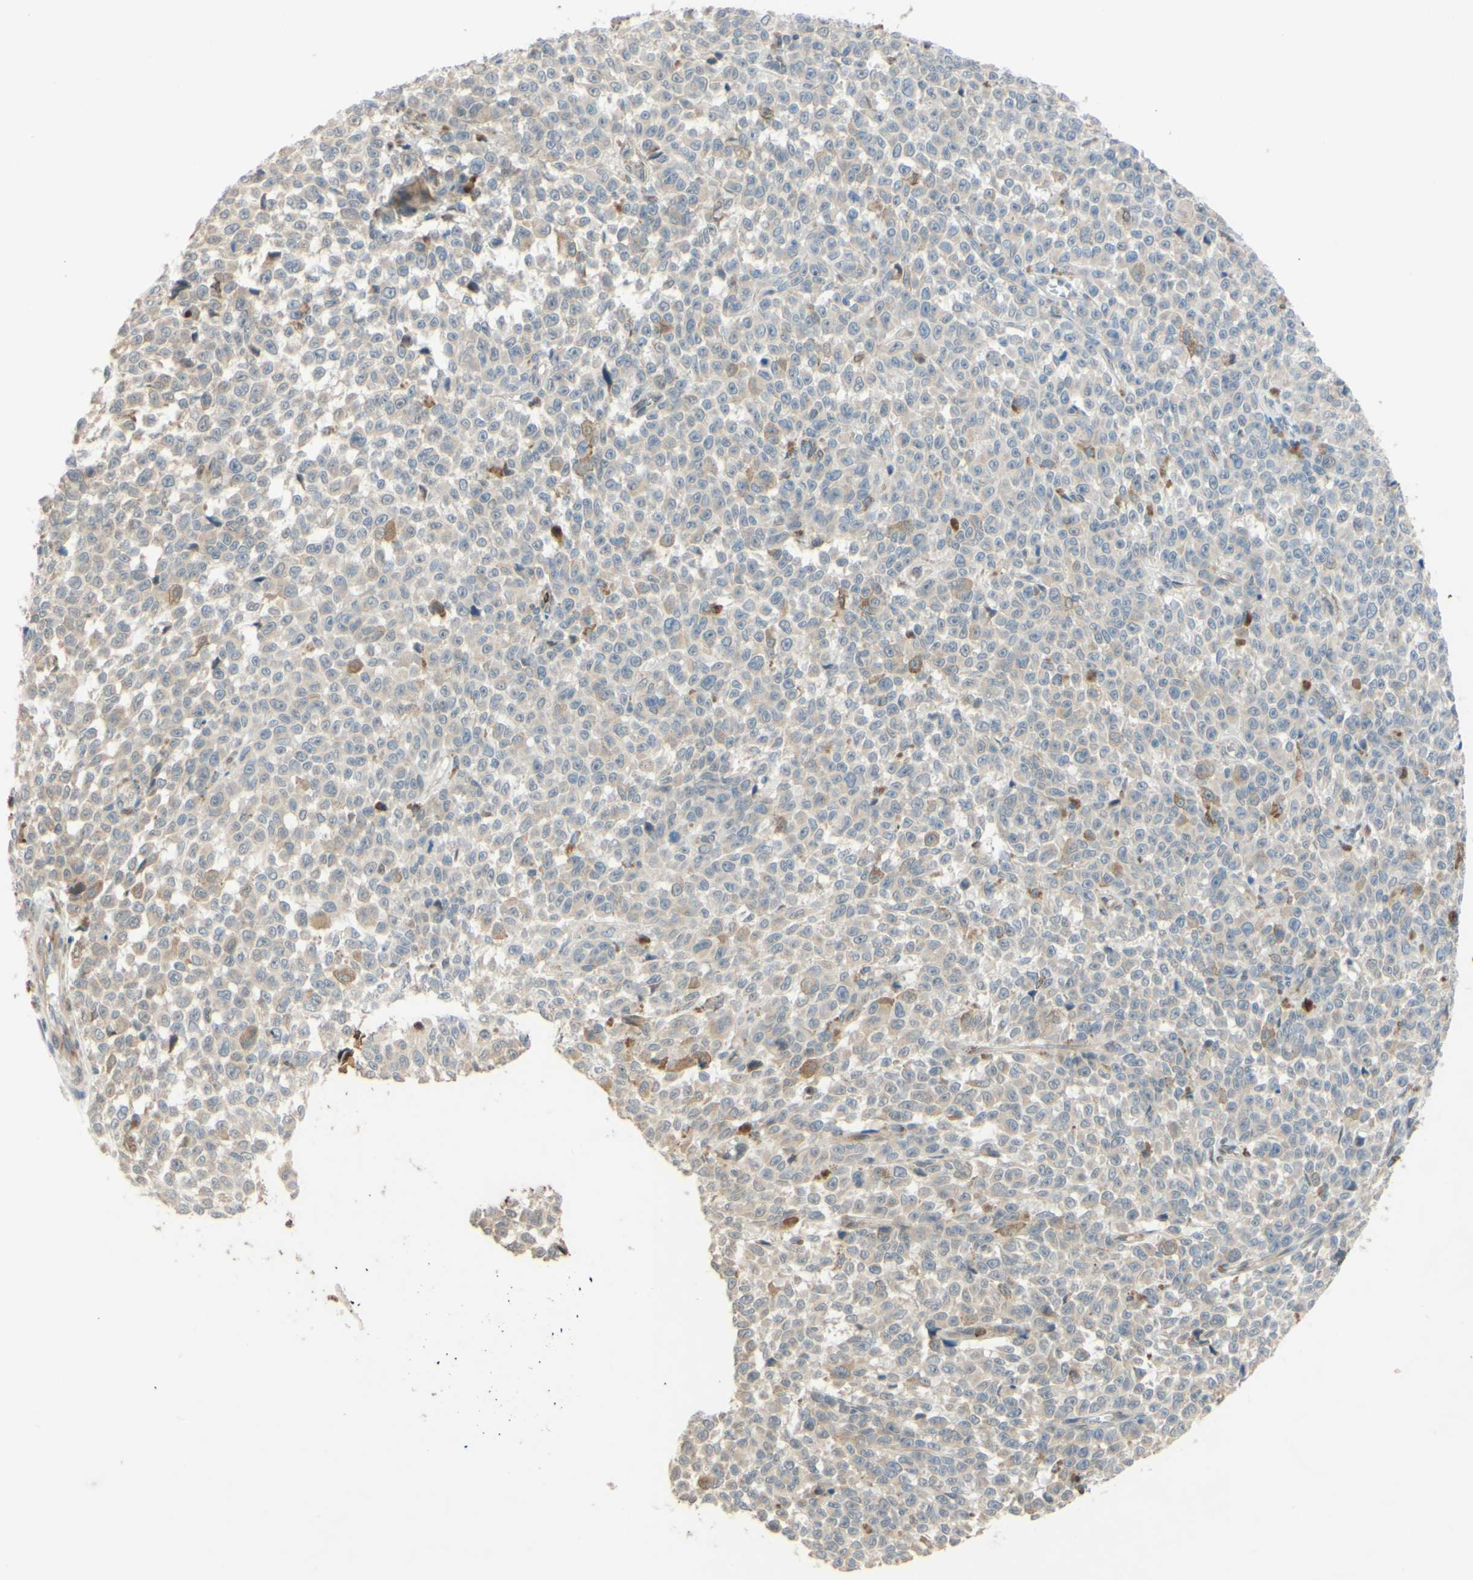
{"staining": {"intensity": "weak", "quantity": "<25%", "location": "cytoplasmic/membranous"}, "tissue": "melanoma", "cell_type": "Tumor cells", "image_type": "cancer", "snomed": [{"axis": "morphology", "description": "Malignant melanoma, NOS"}, {"axis": "topography", "description": "Skin"}], "caption": "There is no significant staining in tumor cells of malignant melanoma.", "gene": "GATA1", "patient": {"sex": "female", "age": 82}}